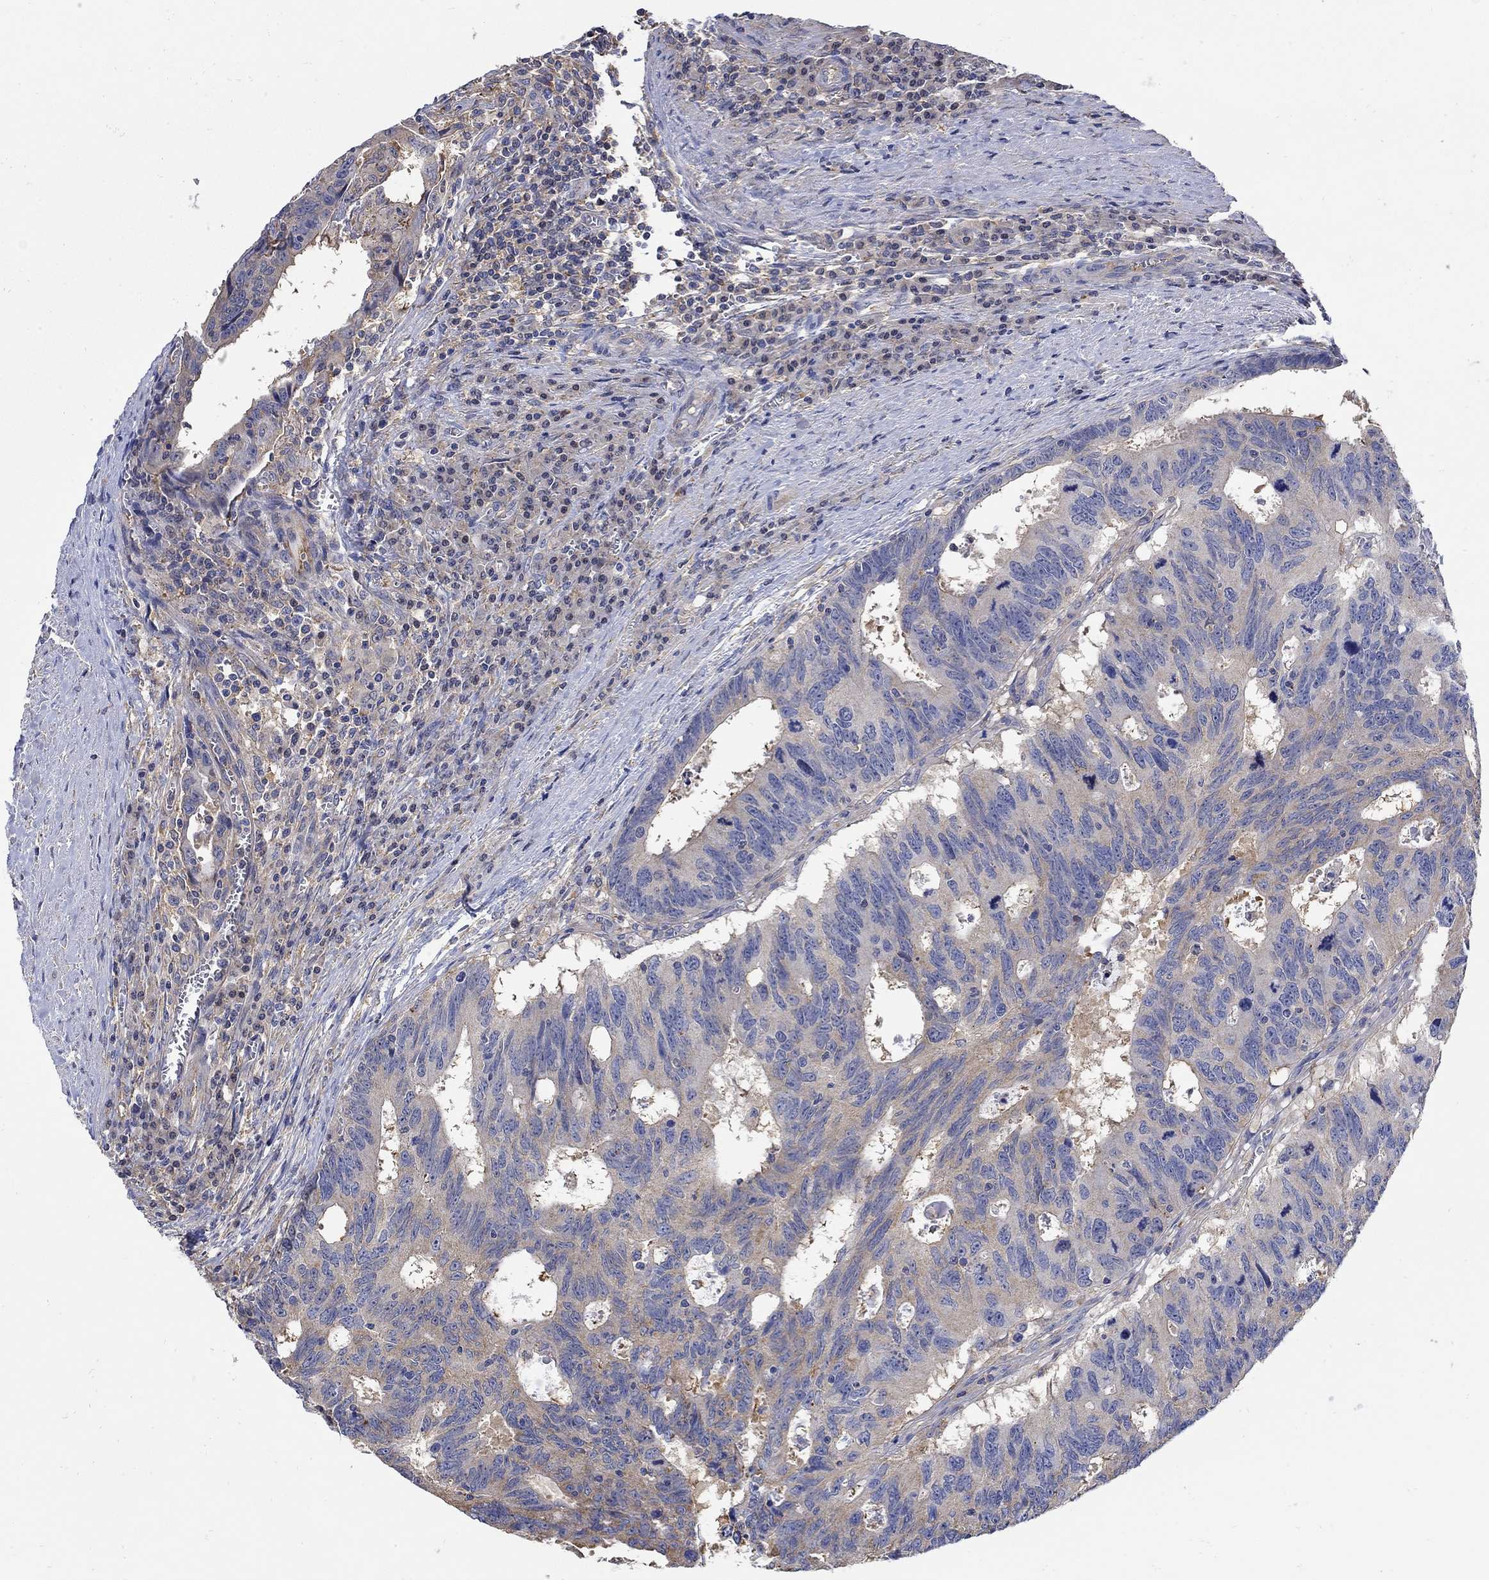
{"staining": {"intensity": "weak", "quantity": "<25%", "location": "cytoplasmic/membranous"}, "tissue": "colorectal cancer", "cell_type": "Tumor cells", "image_type": "cancer", "snomed": [{"axis": "morphology", "description": "Adenocarcinoma, NOS"}, {"axis": "topography", "description": "Colon"}], "caption": "Human colorectal cancer stained for a protein using immunohistochemistry (IHC) displays no expression in tumor cells.", "gene": "TEKT3", "patient": {"sex": "female", "age": 77}}